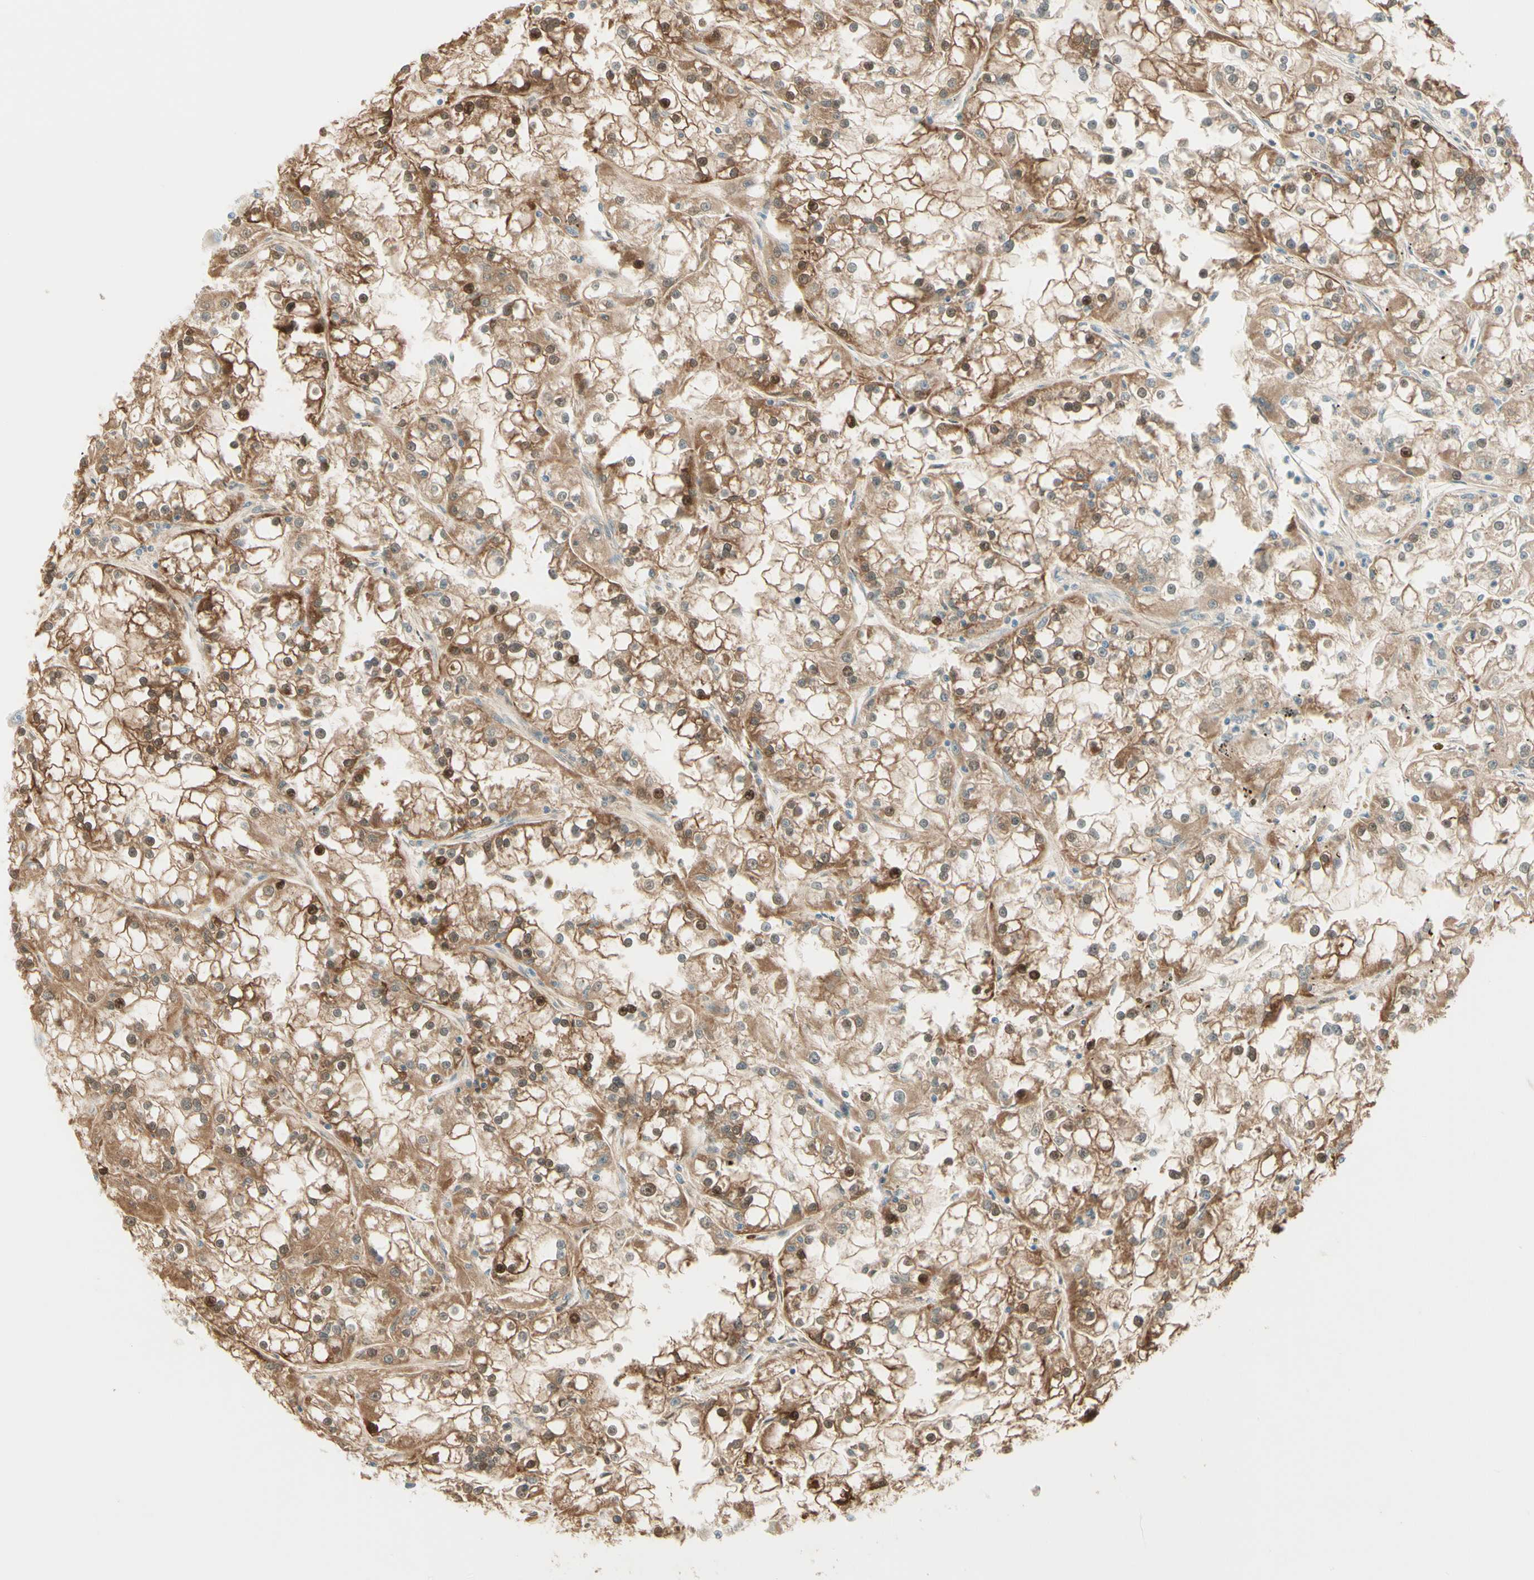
{"staining": {"intensity": "moderate", "quantity": ">75%", "location": "cytoplasmic/membranous"}, "tissue": "renal cancer", "cell_type": "Tumor cells", "image_type": "cancer", "snomed": [{"axis": "morphology", "description": "Adenocarcinoma, NOS"}, {"axis": "topography", "description": "Kidney"}], "caption": "Renal cancer tissue reveals moderate cytoplasmic/membranous expression in about >75% of tumor cells, visualized by immunohistochemistry.", "gene": "PROM1", "patient": {"sex": "female", "age": 52}}